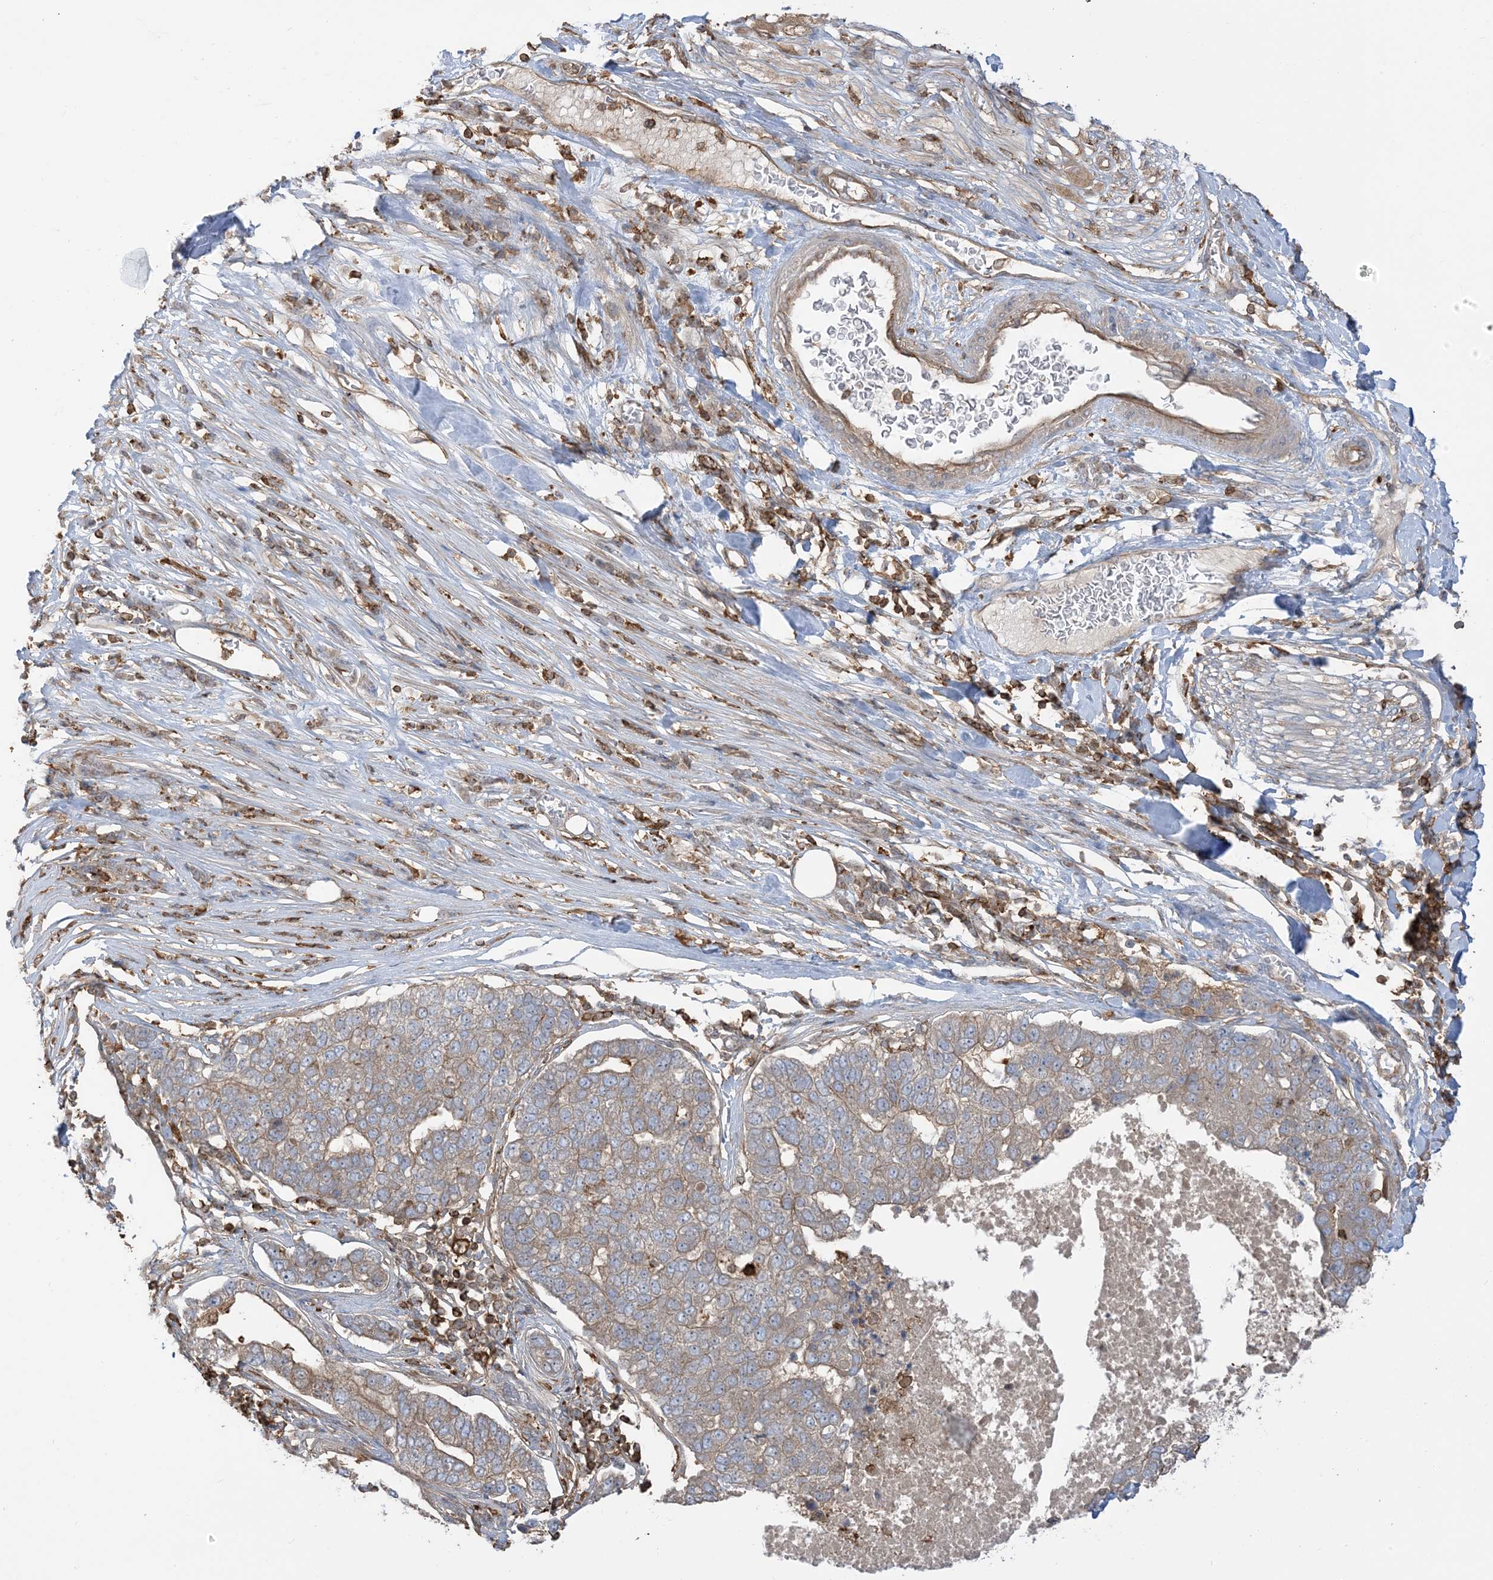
{"staining": {"intensity": "weak", "quantity": ">75%", "location": "cytoplasmic/membranous"}, "tissue": "pancreatic cancer", "cell_type": "Tumor cells", "image_type": "cancer", "snomed": [{"axis": "morphology", "description": "Adenocarcinoma, NOS"}, {"axis": "topography", "description": "Pancreas"}], "caption": "Weak cytoplasmic/membranous protein positivity is identified in approximately >75% of tumor cells in pancreatic cancer (adenocarcinoma). The staining was performed using DAB (3,3'-diaminobenzidine) to visualize the protein expression in brown, while the nuclei were stained in blue with hematoxylin (Magnification: 20x).", "gene": "CAPZB", "patient": {"sex": "female", "age": 61}}